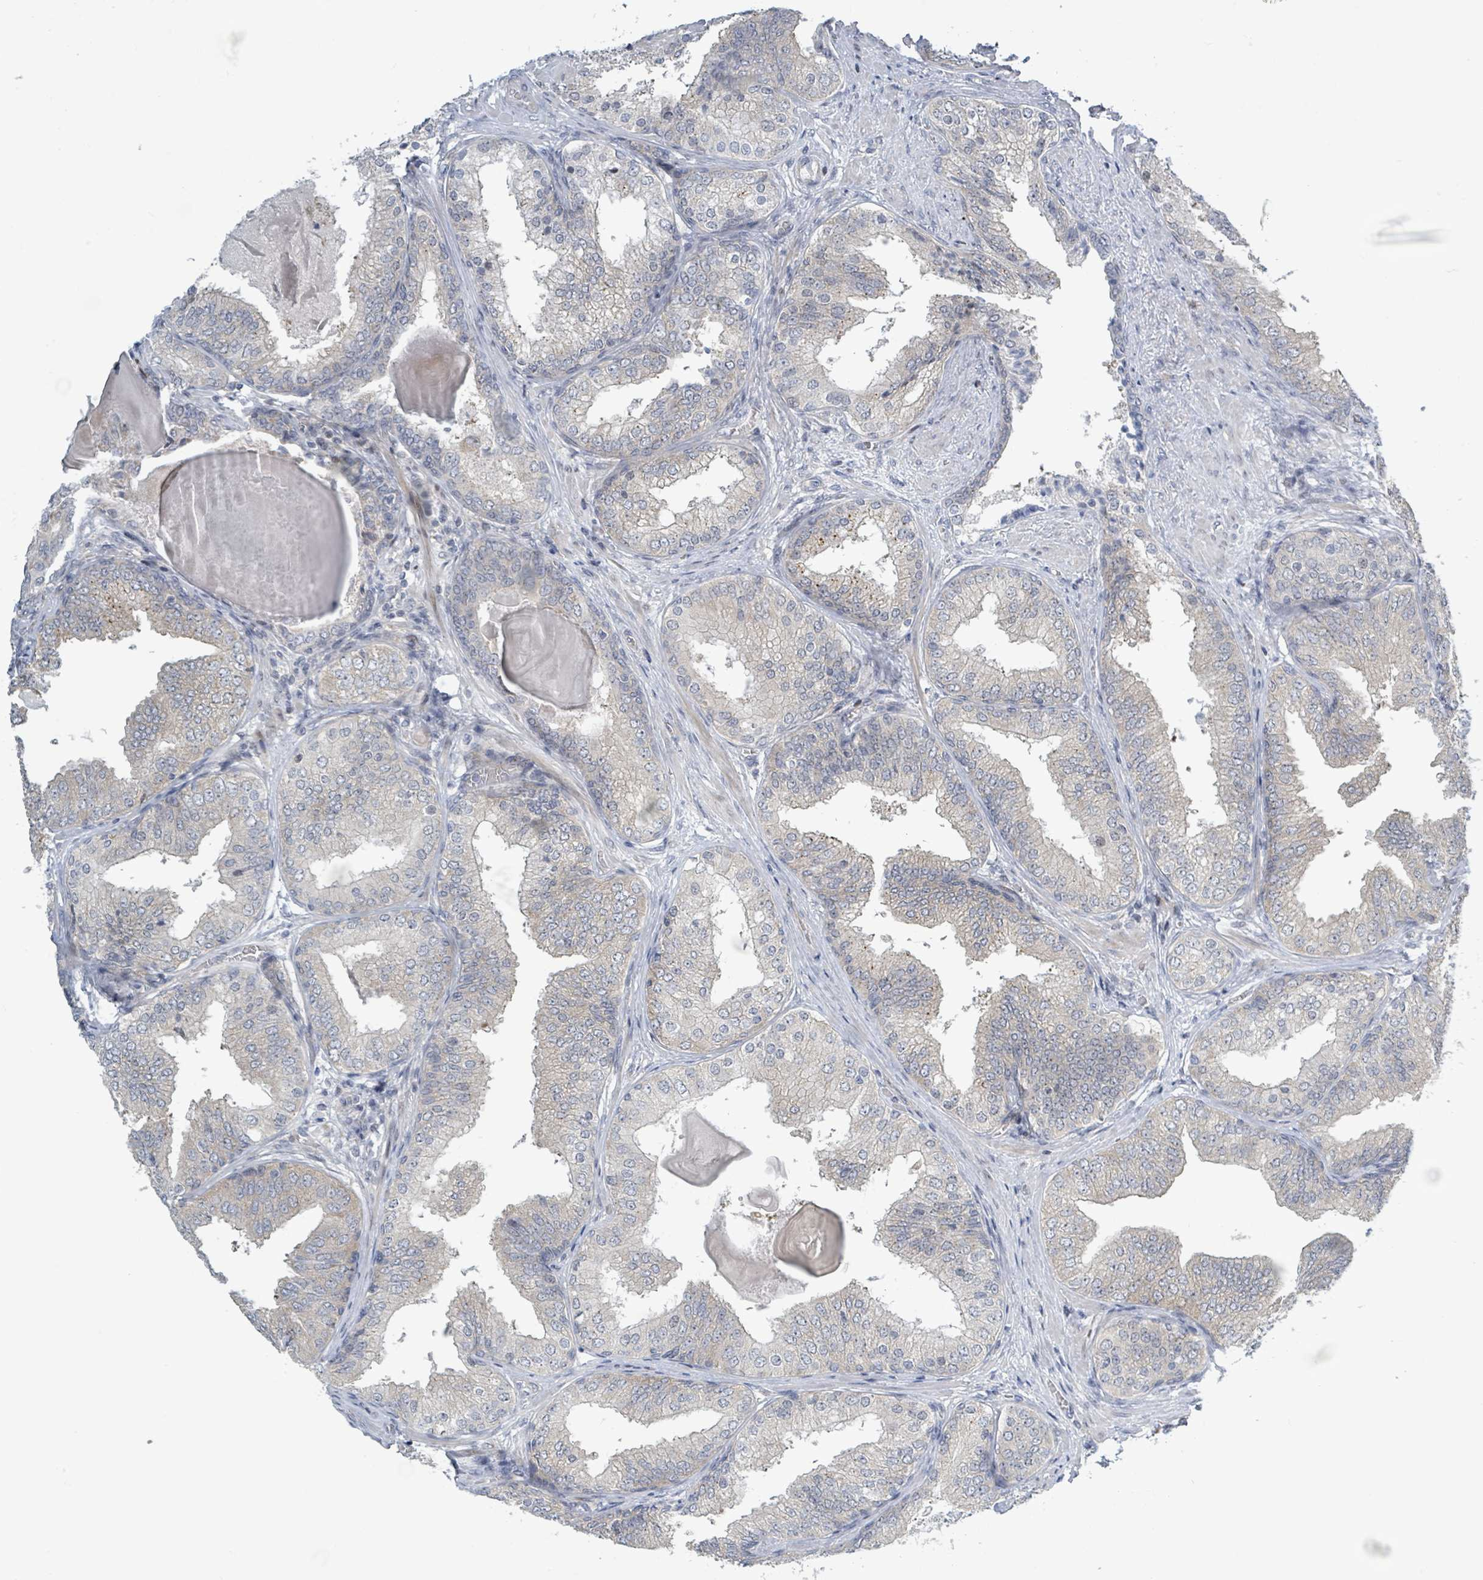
{"staining": {"intensity": "moderate", "quantity": "<25%", "location": "cytoplasmic/membranous"}, "tissue": "prostate cancer", "cell_type": "Tumor cells", "image_type": "cancer", "snomed": [{"axis": "morphology", "description": "Adenocarcinoma, High grade"}, {"axis": "topography", "description": "Prostate"}], "caption": "A brown stain labels moderate cytoplasmic/membranous expression of a protein in prostate cancer tumor cells.", "gene": "RPL32", "patient": {"sex": "male", "age": 63}}